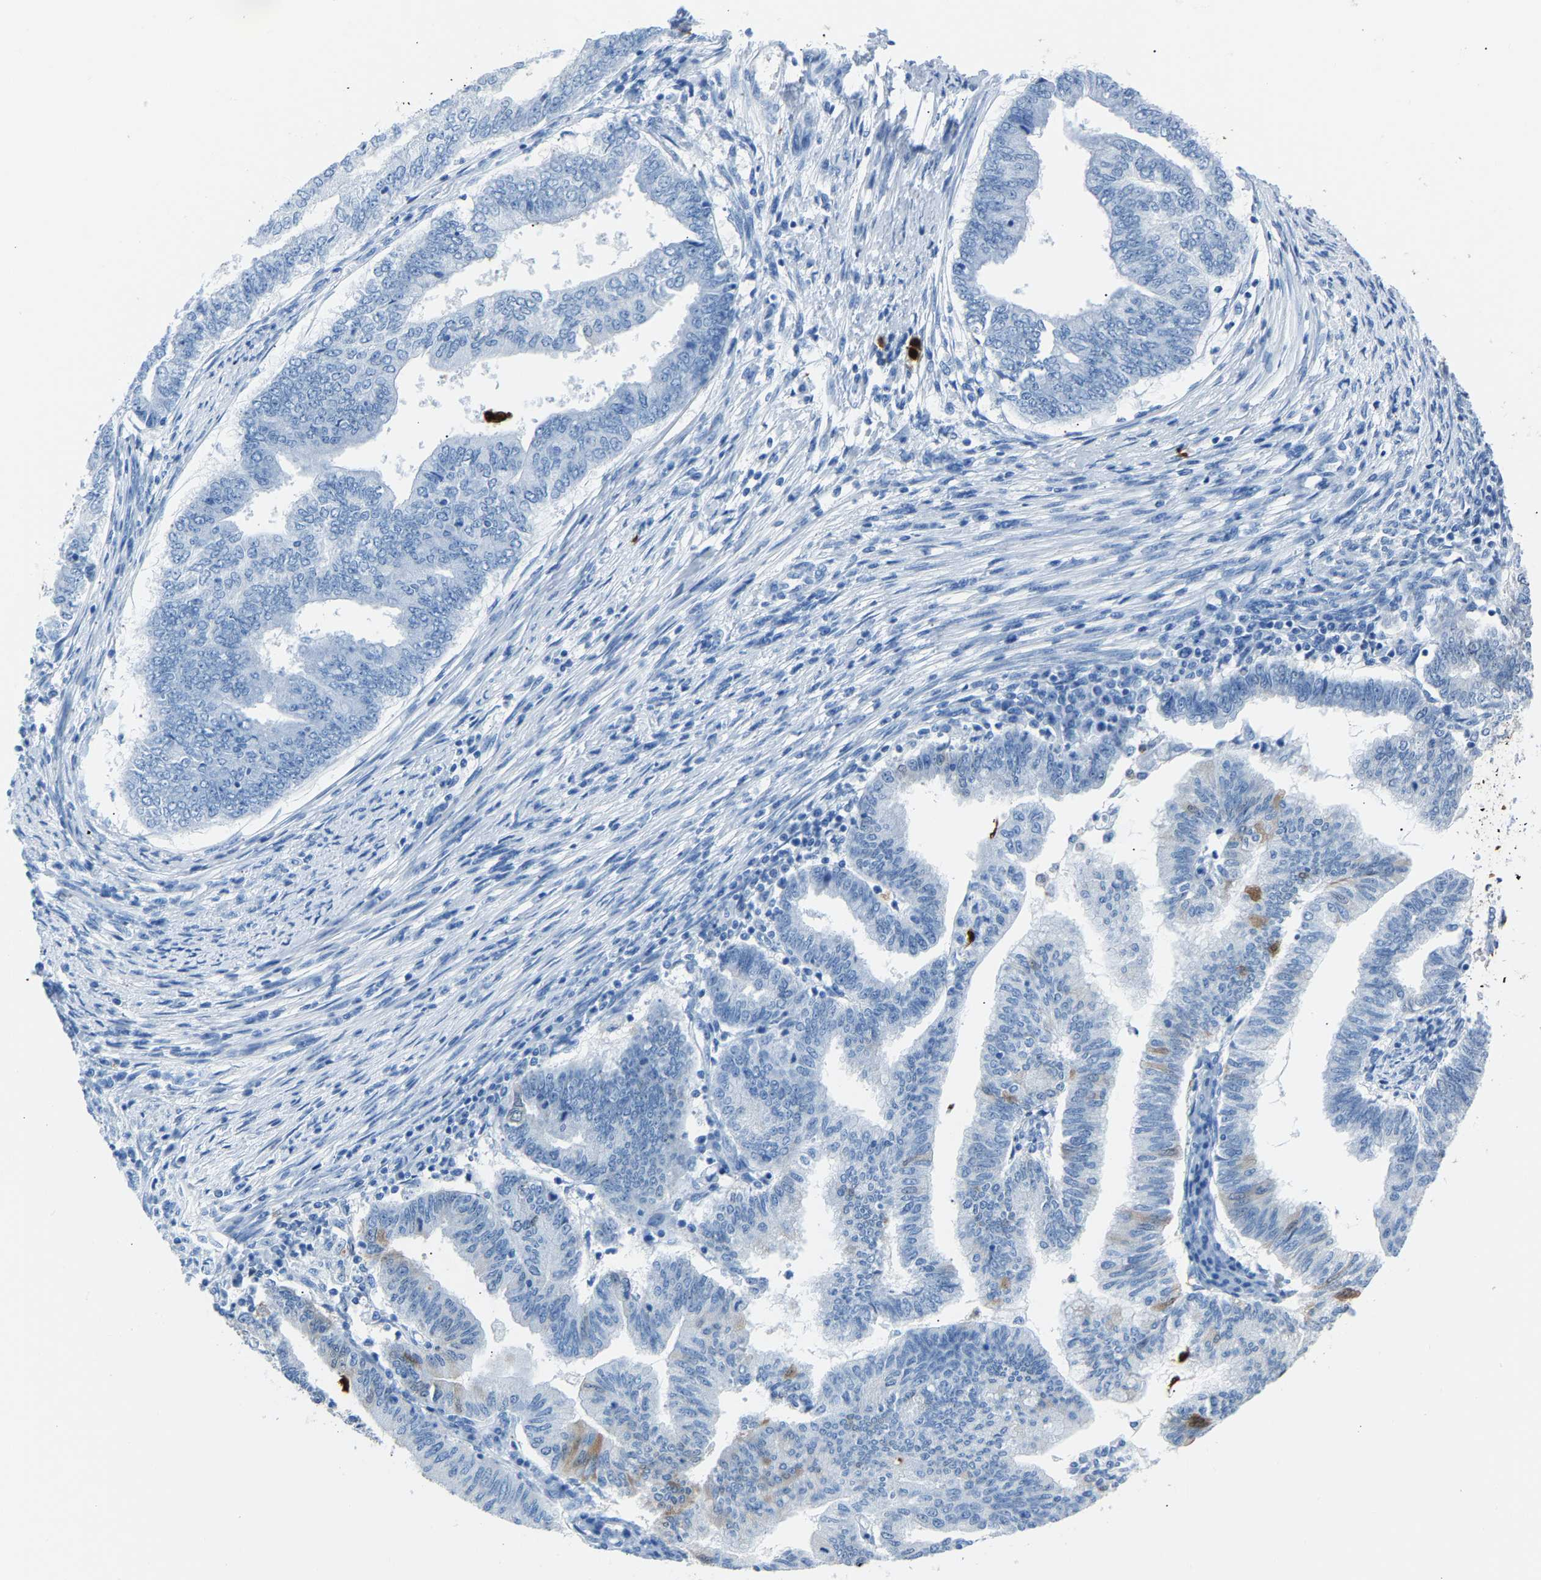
{"staining": {"intensity": "moderate", "quantity": "<25%", "location": "cytoplasmic/membranous"}, "tissue": "endometrial cancer", "cell_type": "Tumor cells", "image_type": "cancer", "snomed": [{"axis": "morphology", "description": "Polyp, NOS"}, {"axis": "morphology", "description": "Adenocarcinoma, NOS"}, {"axis": "morphology", "description": "Adenoma, NOS"}, {"axis": "topography", "description": "Endometrium"}], "caption": "Polyp (endometrial) was stained to show a protein in brown. There is low levels of moderate cytoplasmic/membranous staining in approximately <25% of tumor cells.", "gene": "S100P", "patient": {"sex": "female", "age": 79}}